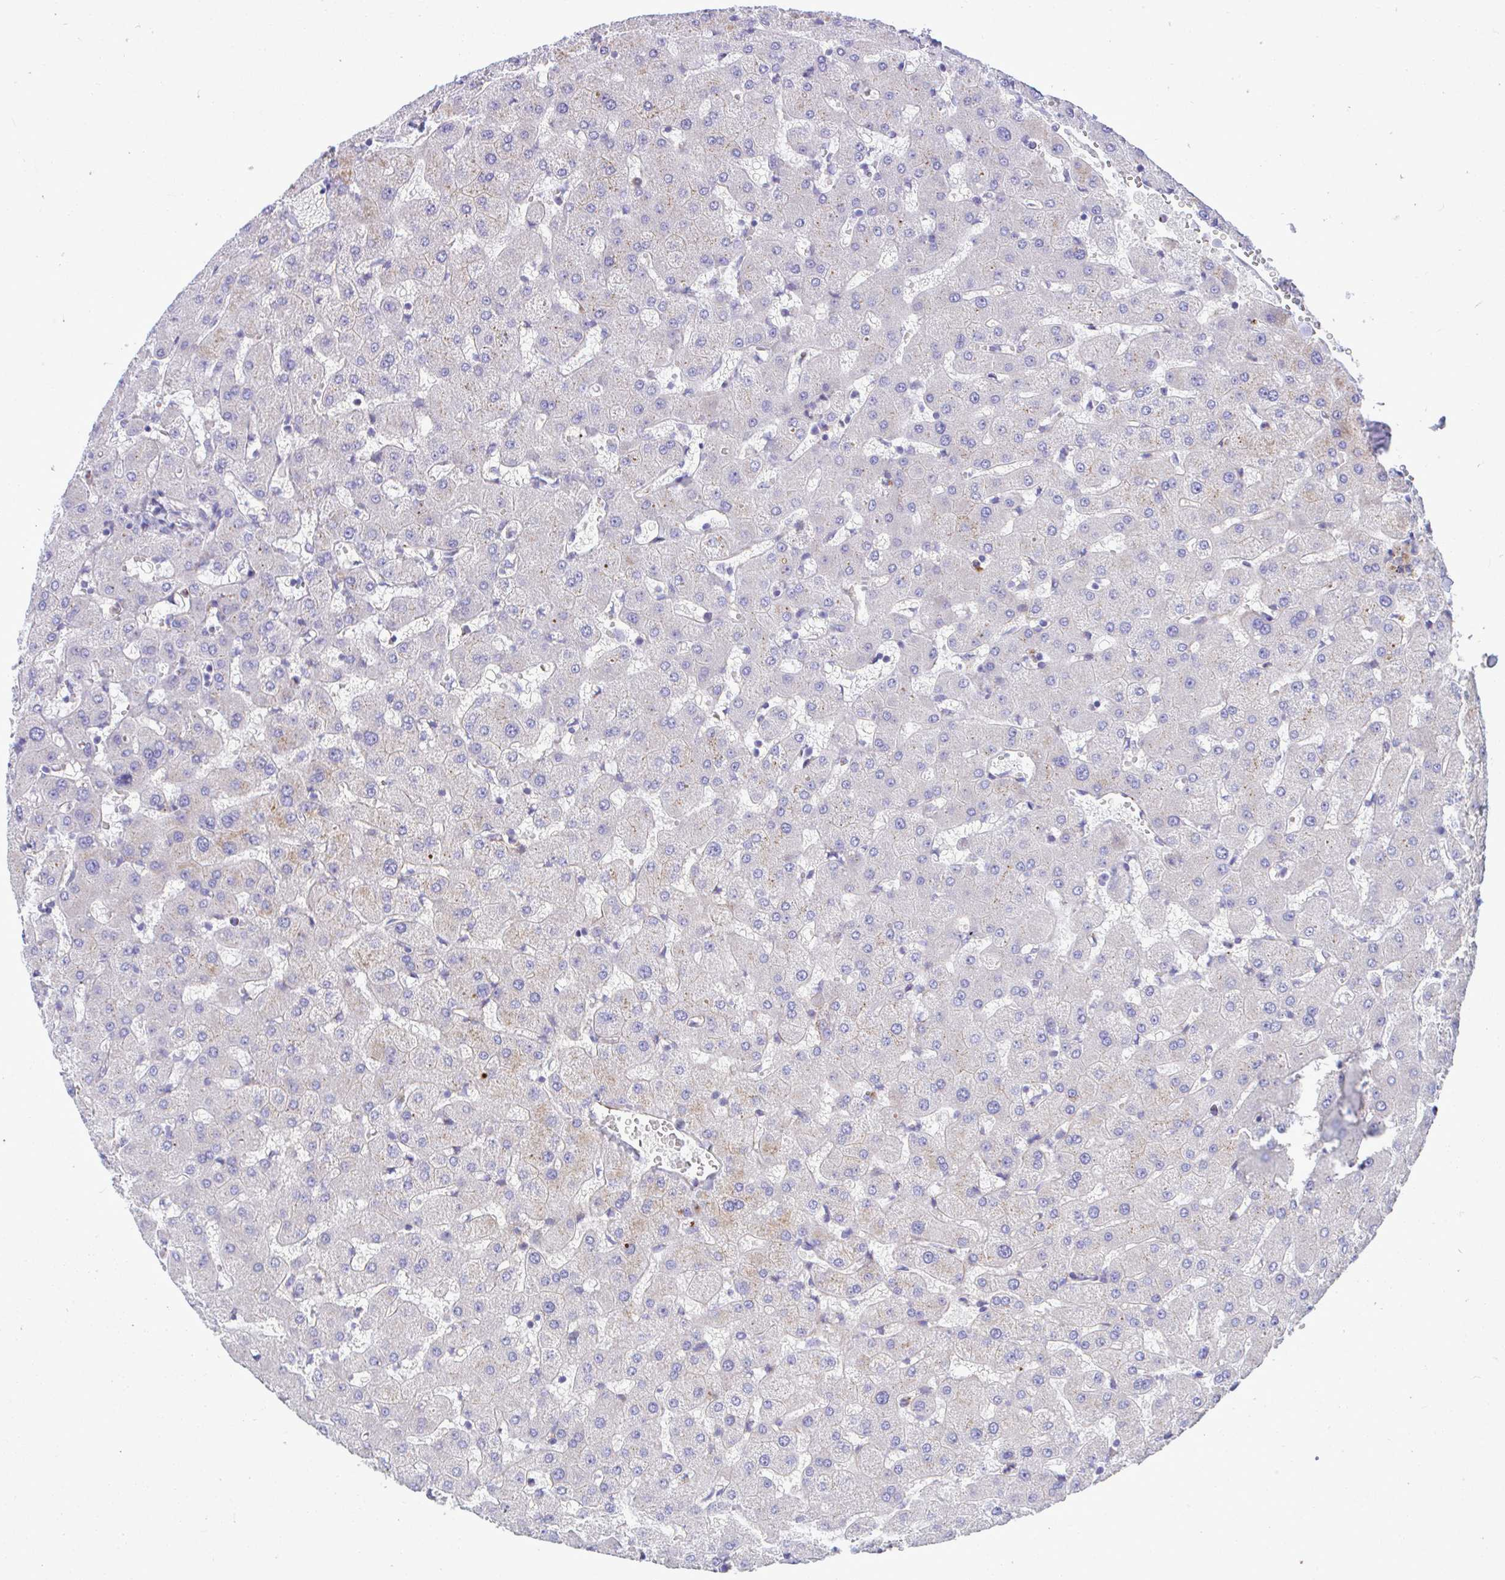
{"staining": {"intensity": "negative", "quantity": "none", "location": "none"}, "tissue": "liver", "cell_type": "Cholangiocytes", "image_type": "normal", "snomed": [{"axis": "morphology", "description": "Normal tissue, NOS"}, {"axis": "topography", "description": "Liver"}], "caption": "The photomicrograph displays no staining of cholangiocytes in normal liver. Nuclei are stained in blue.", "gene": "MRPS16", "patient": {"sex": "female", "age": 63}}